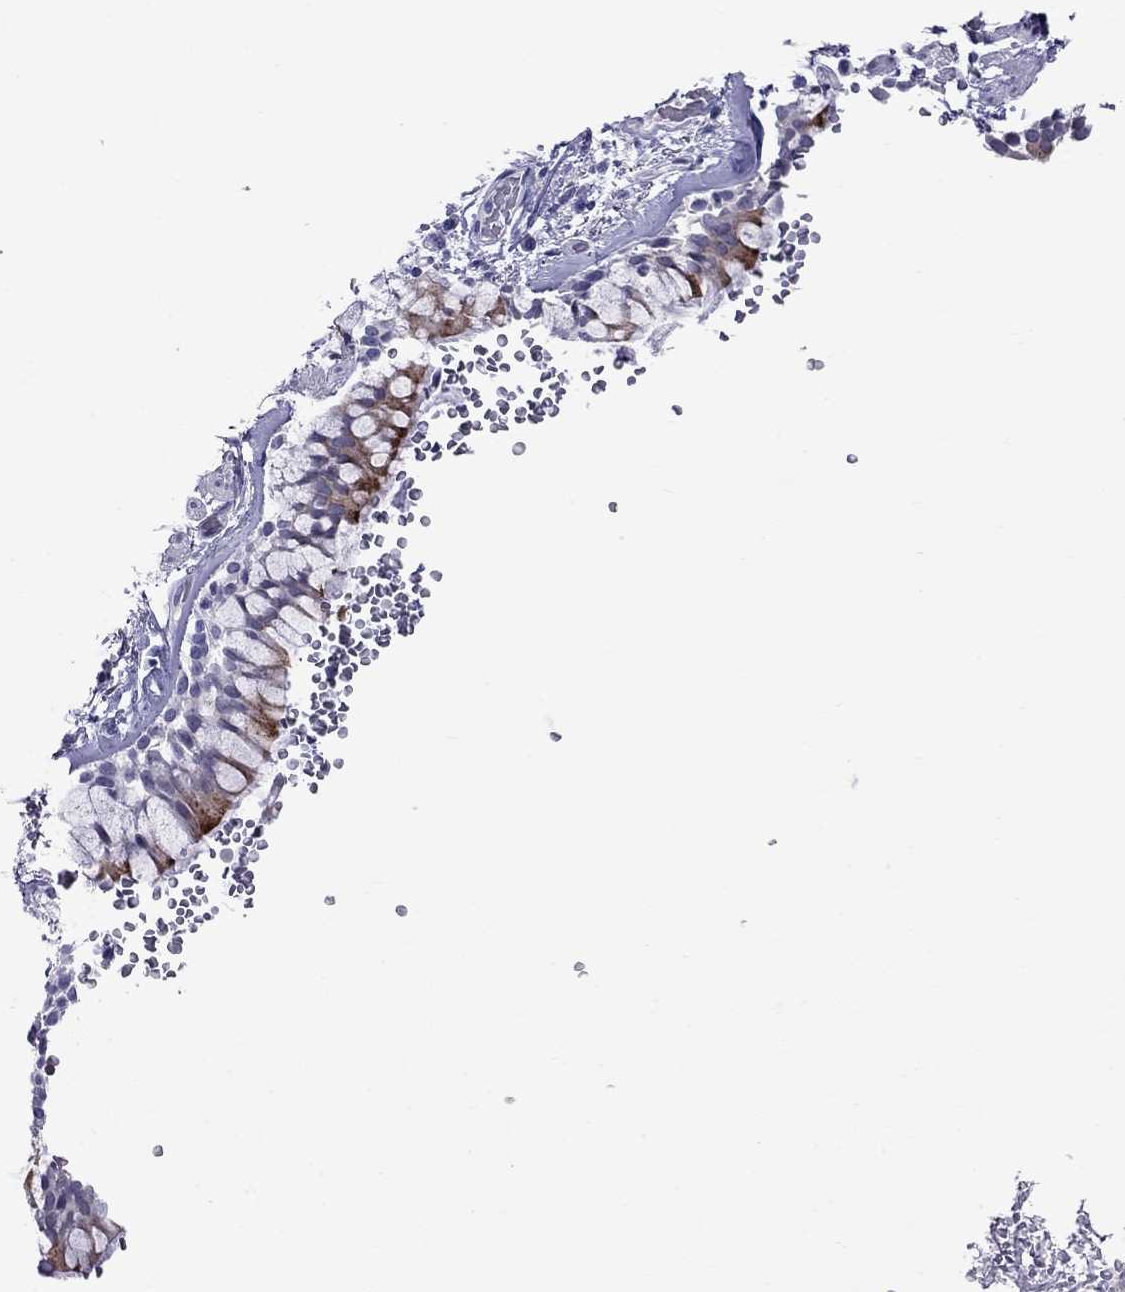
{"staining": {"intensity": "moderate", "quantity": "25%-75%", "location": "cytoplasmic/membranous"}, "tissue": "bronchus", "cell_type": "Respiratory epithelial cells", "image_type": "normal", "snomed": [{"axis": "morphology", "description": "Normal tissue, NOS"}, {"axis": "topography", "description": "Bronchus"}, {"axis": "topography", "description": "Lung"}], "caption": "Immunohistochemistry histopathology image of benign bronchus: human bronchus stained using immunohistochemistry (IHC) displays medium levels of moderate protein expression localized specifically in the cytoplasmic/membranous of respiratory epithelial cells, appearing as a cytoplasmic/membranous brown color.", "gene": "MUC15", "patient": {"sex": "female", "age": 57}}